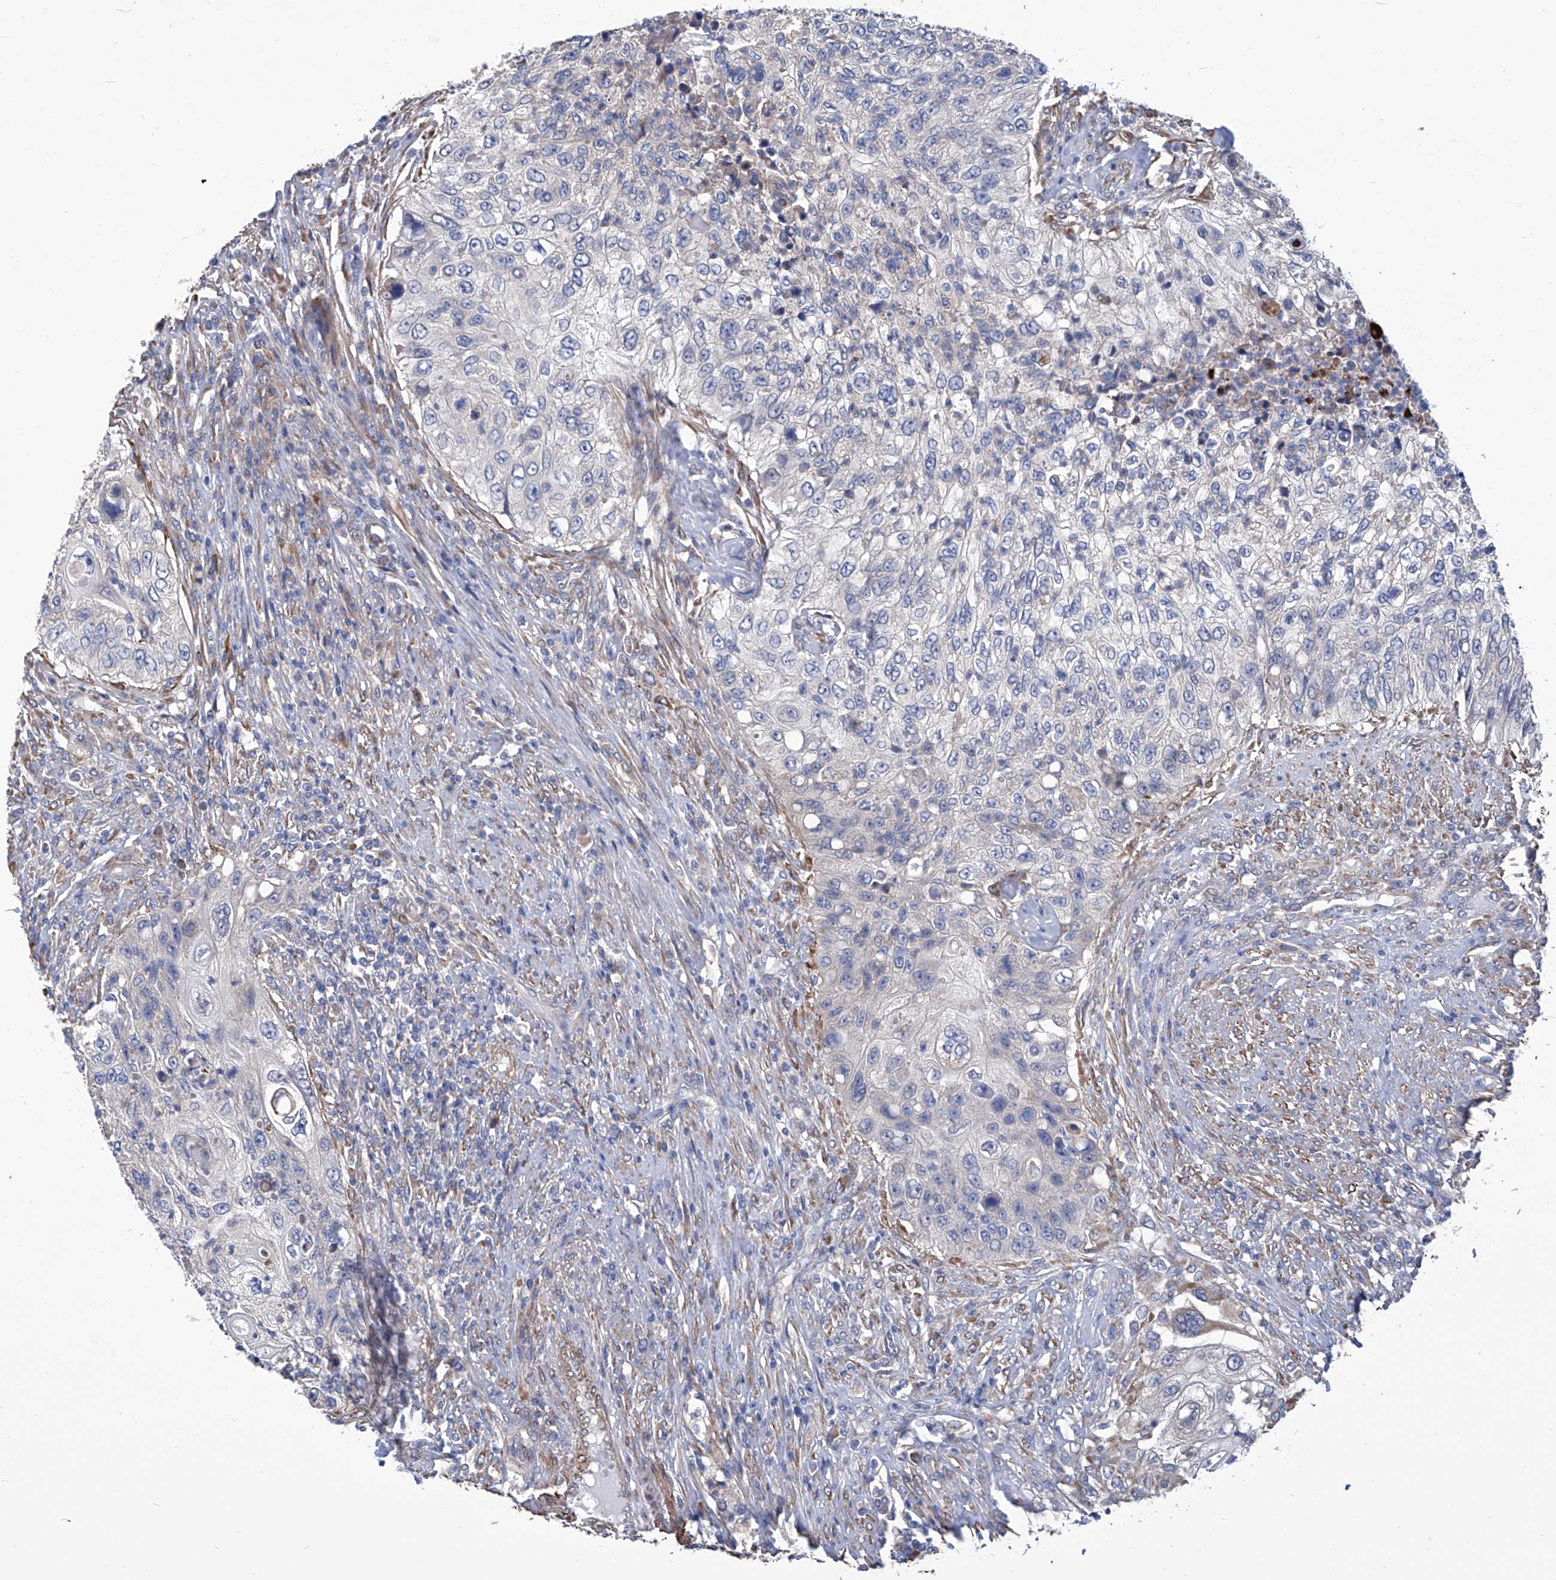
{"staining": {"intensity": "negative", "quantity": "none", "location": "none"}, "tissue": "urothelial cancer", "cell_type": "Tumor cells", "image_type": "cancer", "snomed": [{"axis": "morphology", "description": "Urothelial carcinoma, High grade"}, {"axis": "topography", "description": "Urinary bladder"}], "caption": "DAB immunohistochemical staining of high-grade urothelial carcinoma reveals no significant positivity in tumor cells.", "gene": "SMS", "patient": {"sex": "female", "age": 60}}